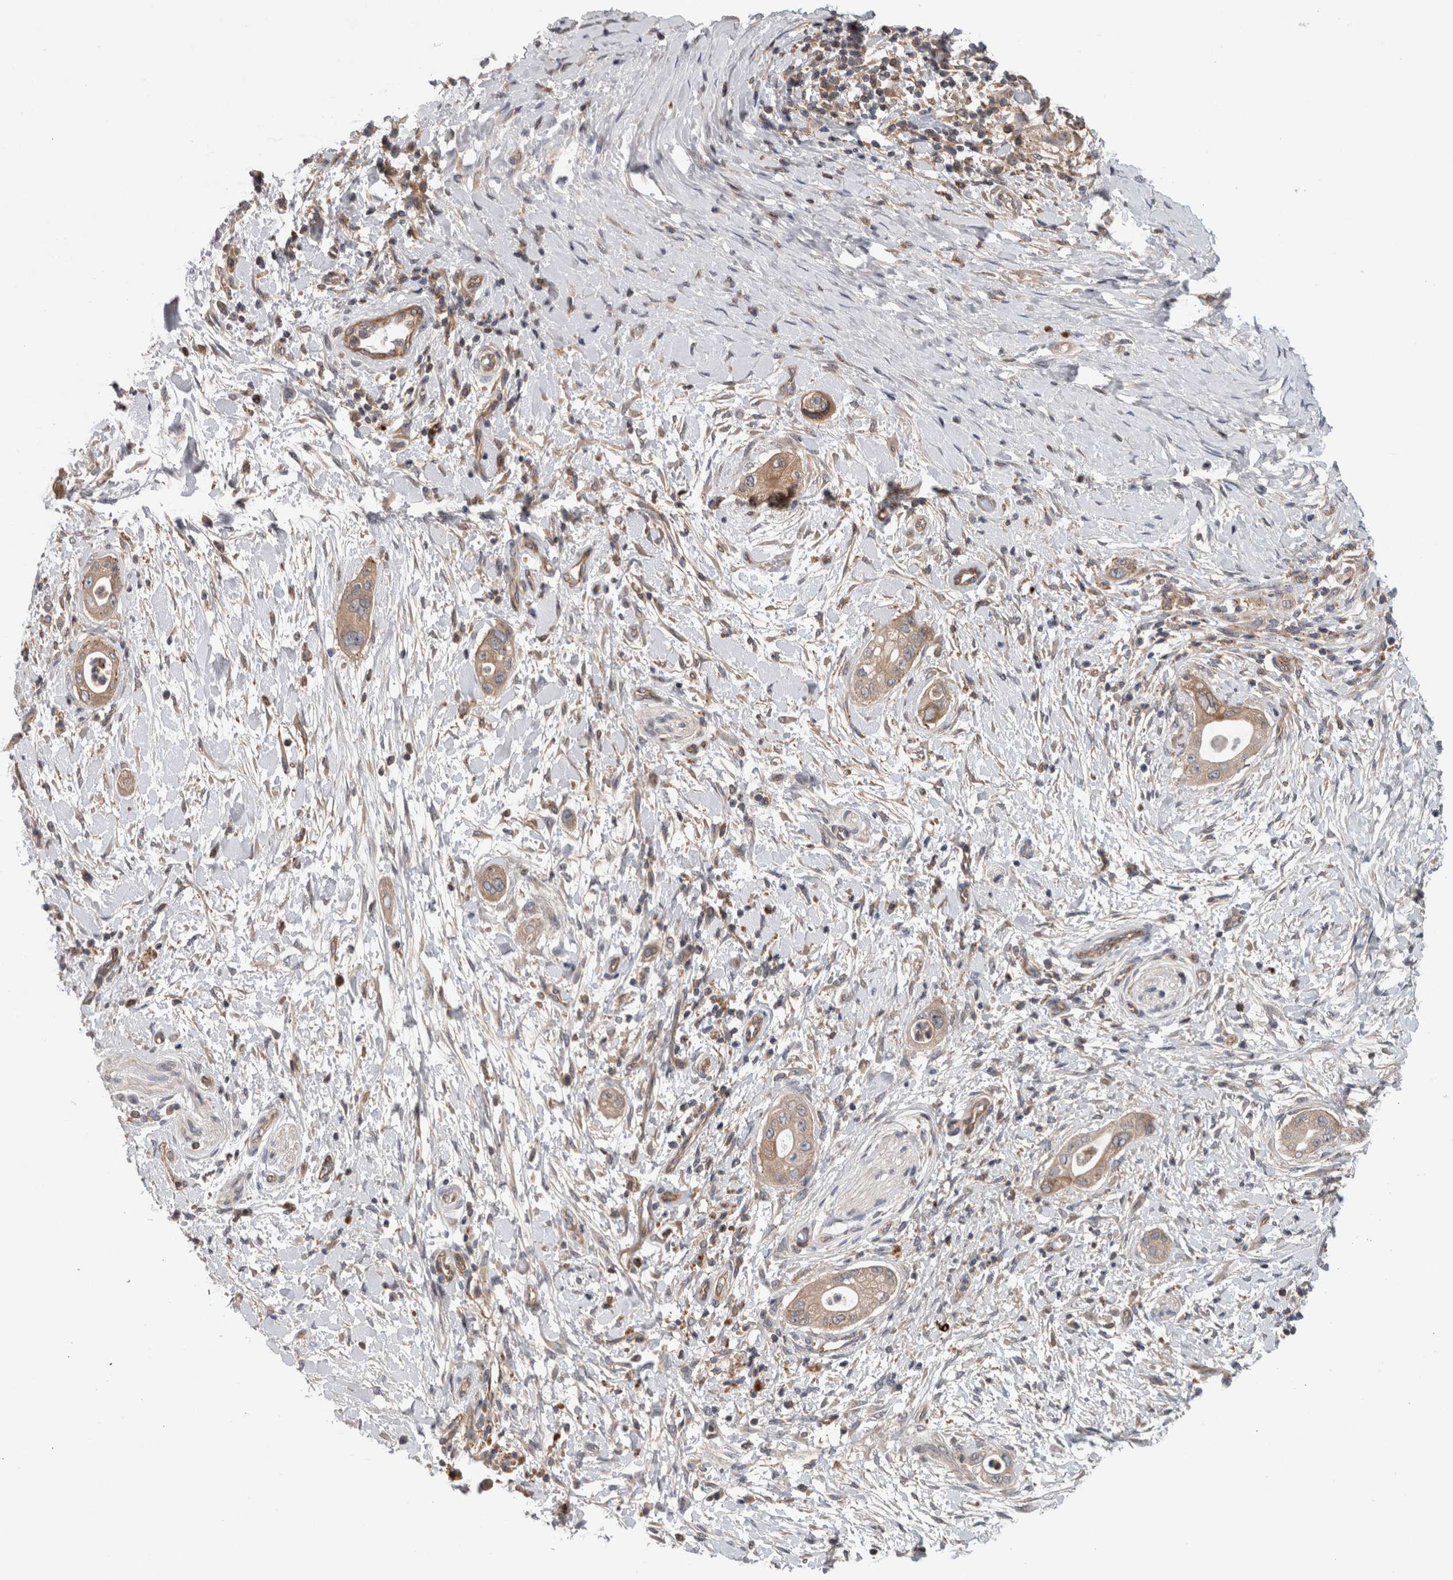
{"staining": {"intensity": "weak", "quantity": ">75%", "location": "cytoplasmic/membranous"}, "tissue": "pancreatic cancer", "cell_type": "Tumor cells", "image_type": "cancer", "snomed": [{"axis": "morphology", "description": "Adenocarcinoma, NOS"}, {"axis": "topography", "description": "Pancreas"}], "caption": "Immunohistochemical staining of pancreatic adenocarcinoma shows low levels of weak cytoplasmic/membranous protein expression in approximately >75% of tumor cells. (Brightfield microscopy of DAB IHC at high magnification).", "gene": "TARBP1", "patient": {"sex": "male", "age": 58}}